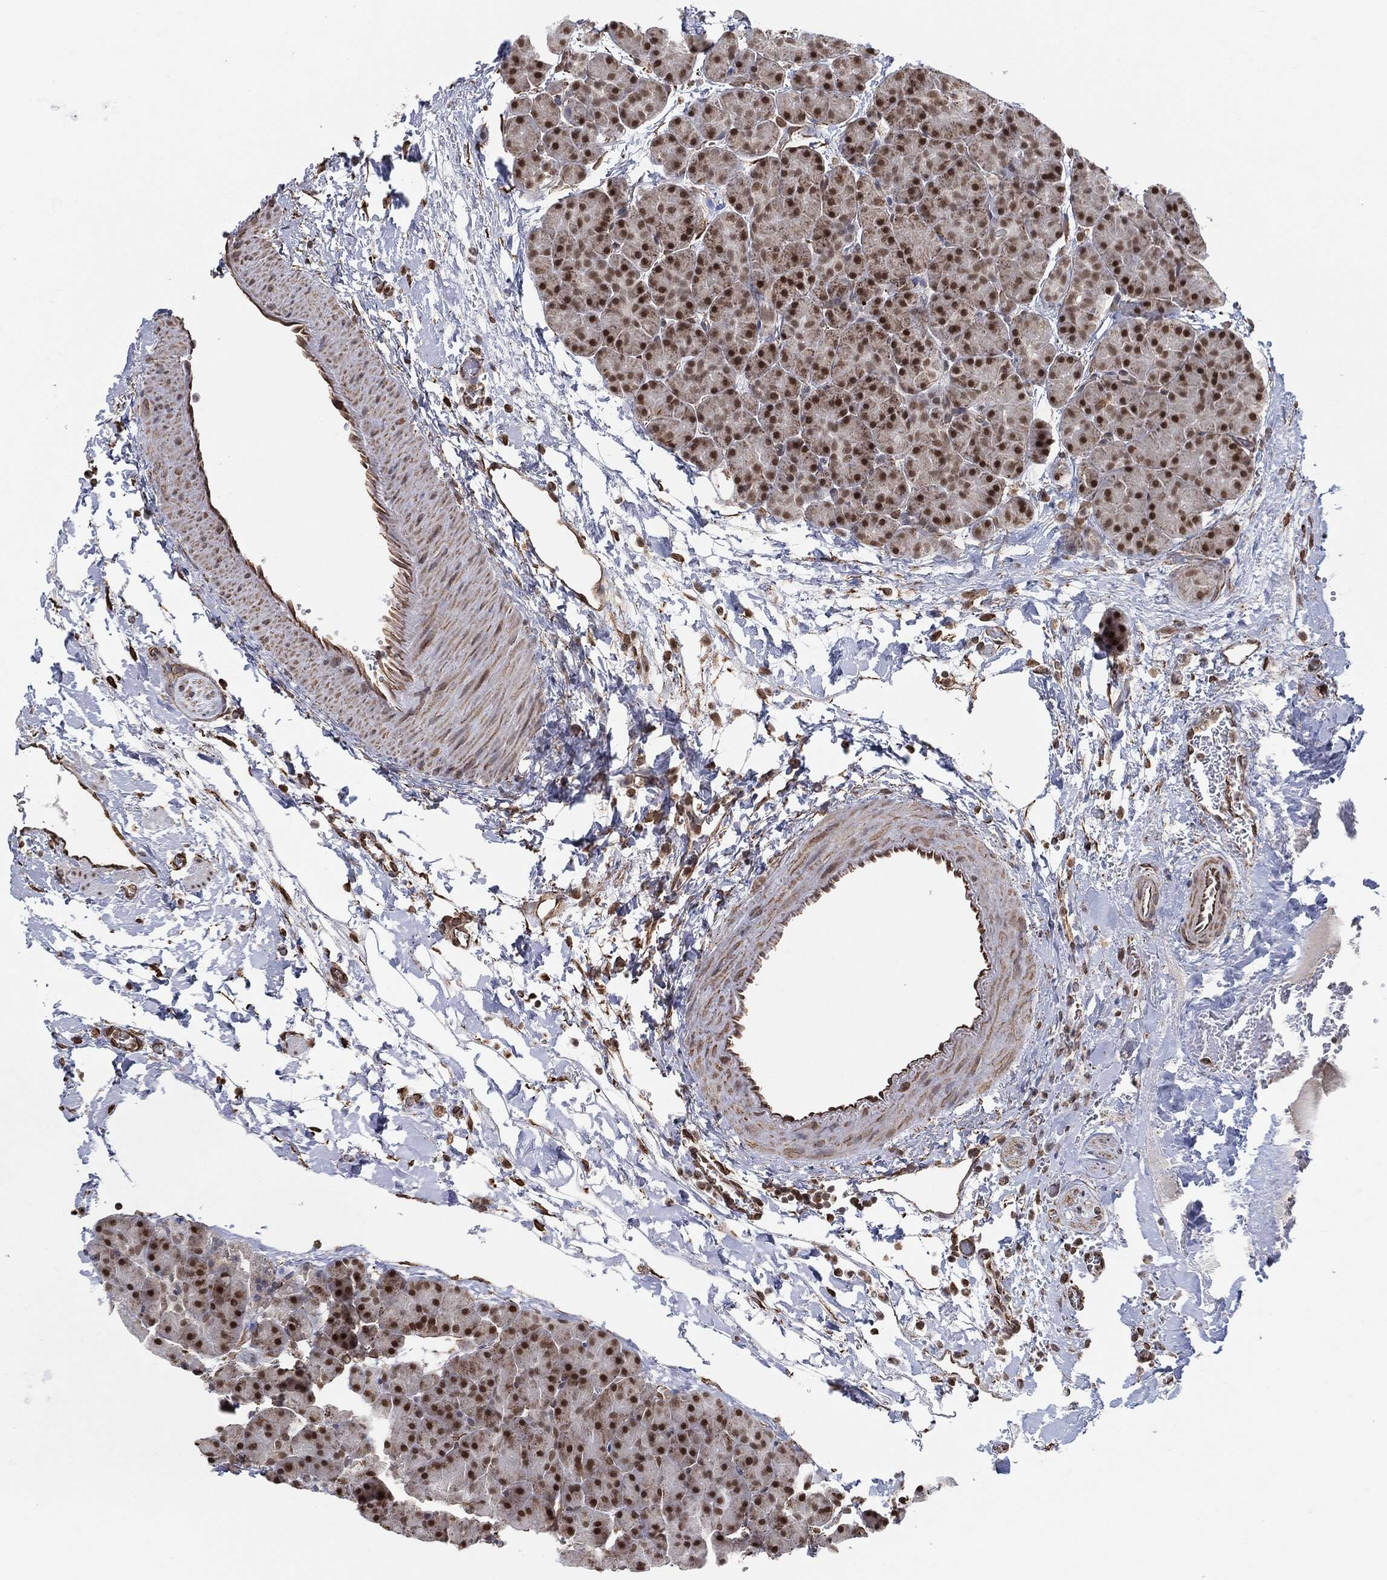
{"staining": {"intensity": "strong", "quantity": "25%-75%", "location": "nuclear"}, "tissue": "pancreas", "cell_type": "Exocrine glandular cells", "image_type": "normal", "snomed": [{"axis": "morphology", "description": "Normal tissue, NOS"}, {"axis": "topography", "description": "Pancreas"}], "caption": "Protein analysis of unremarkable pancreas reveals strong nuclear expression in about 25%-75% of exocrine glandular cells.", "gene": "TP53RK", "patient": {"sex": "female", "age": 44}}